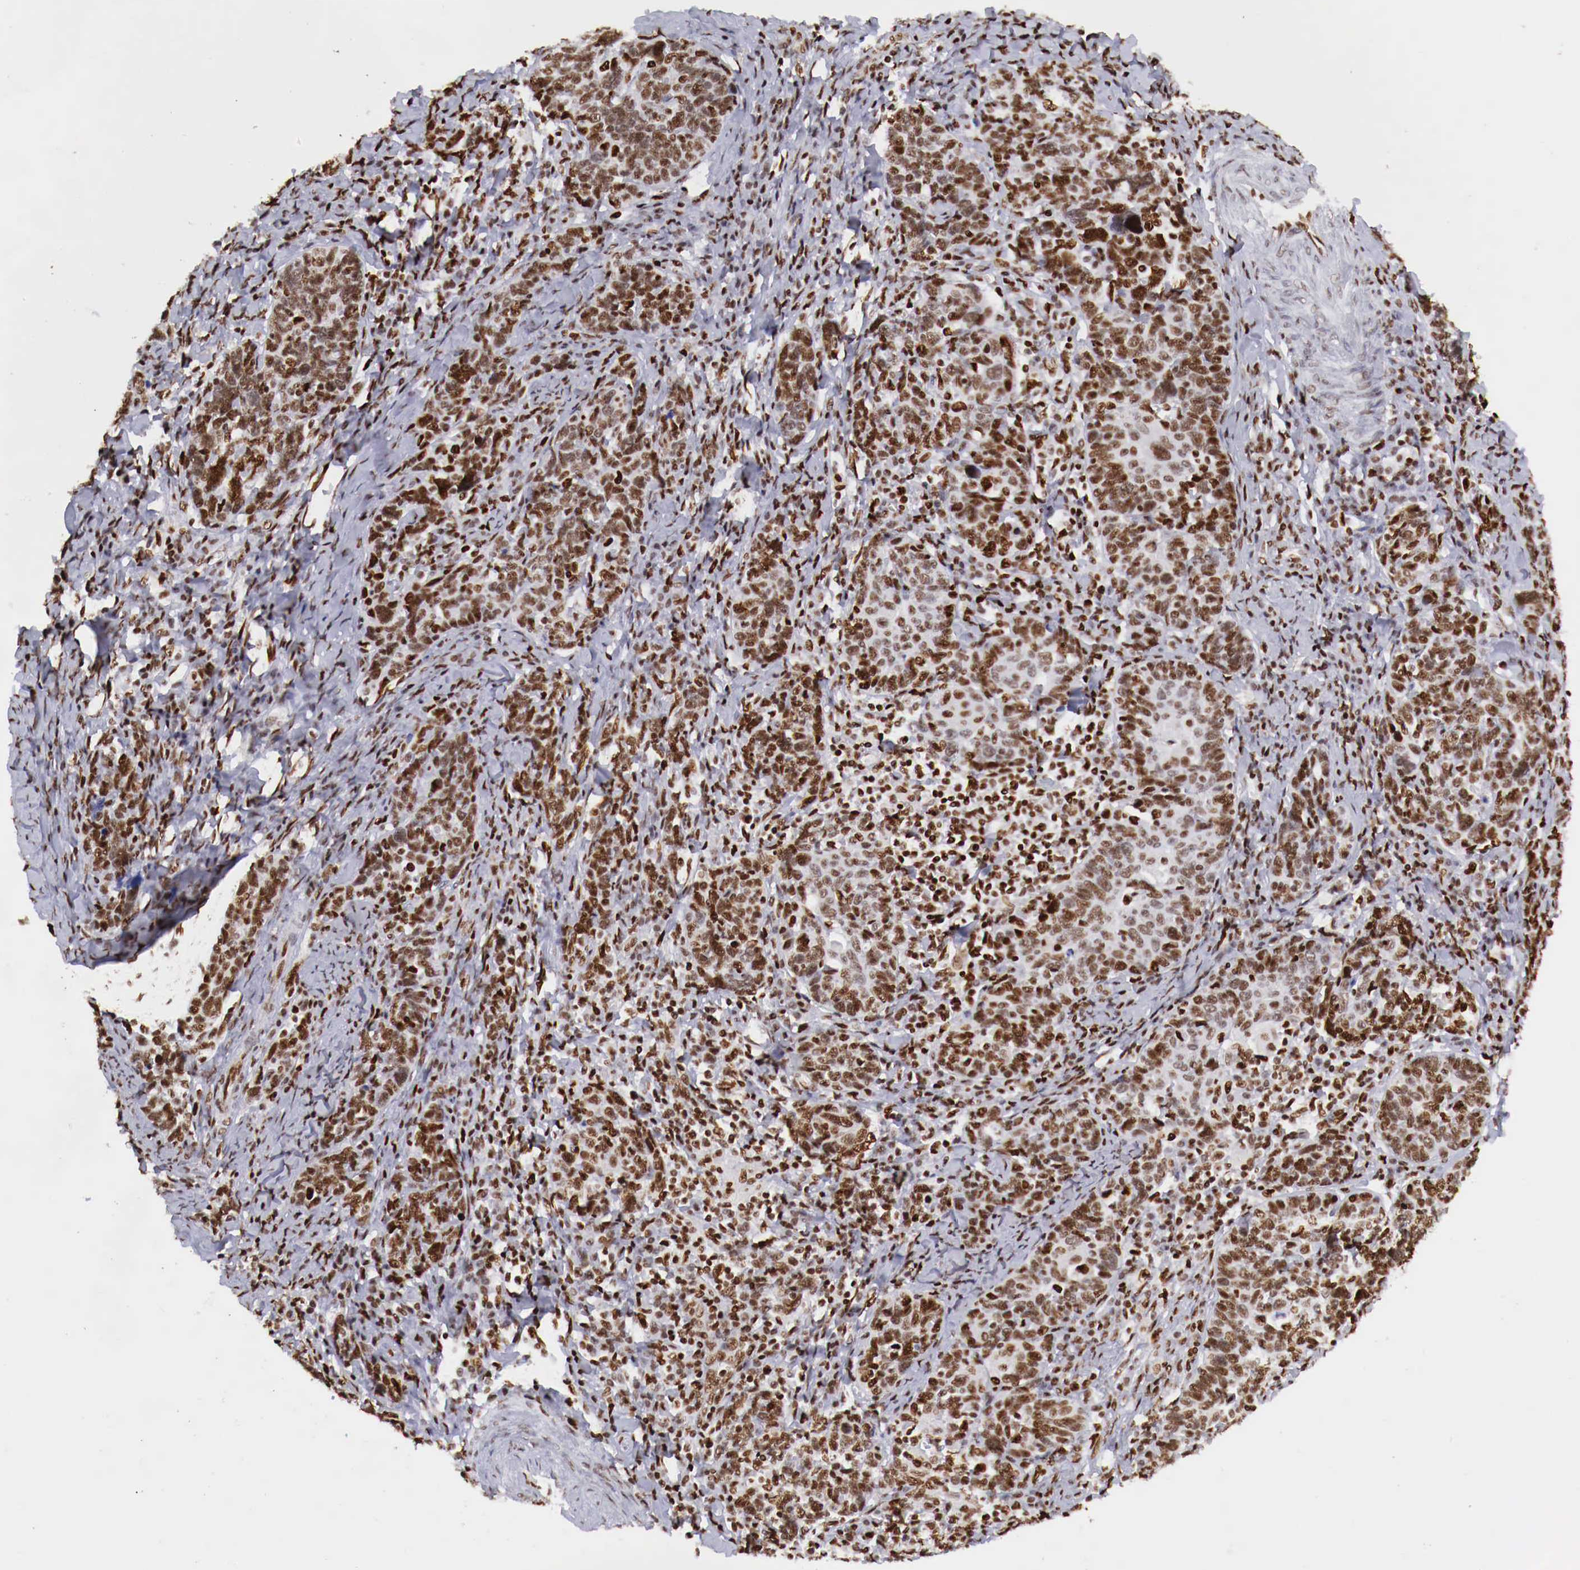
{"staining": {"intensity": "strong", "quantity": ">75%", "location": "nuclear"}, "tissue": "cervical cancer", "cell_type": "Tumor cells", "image_type": "cancer", "snomed": [{"axis": "morphology", "description": "Squamous cell carcinoma, NOS"}, {"axis": "topography", "description": "Cervix"}], "caption": "Cervical cancer stained for a protein (brown) demonstrates strong nuclear positive staining in about >75% of tumor cells.", "gene": "MAX", "patient": {"sex": "female", "age": 41}}